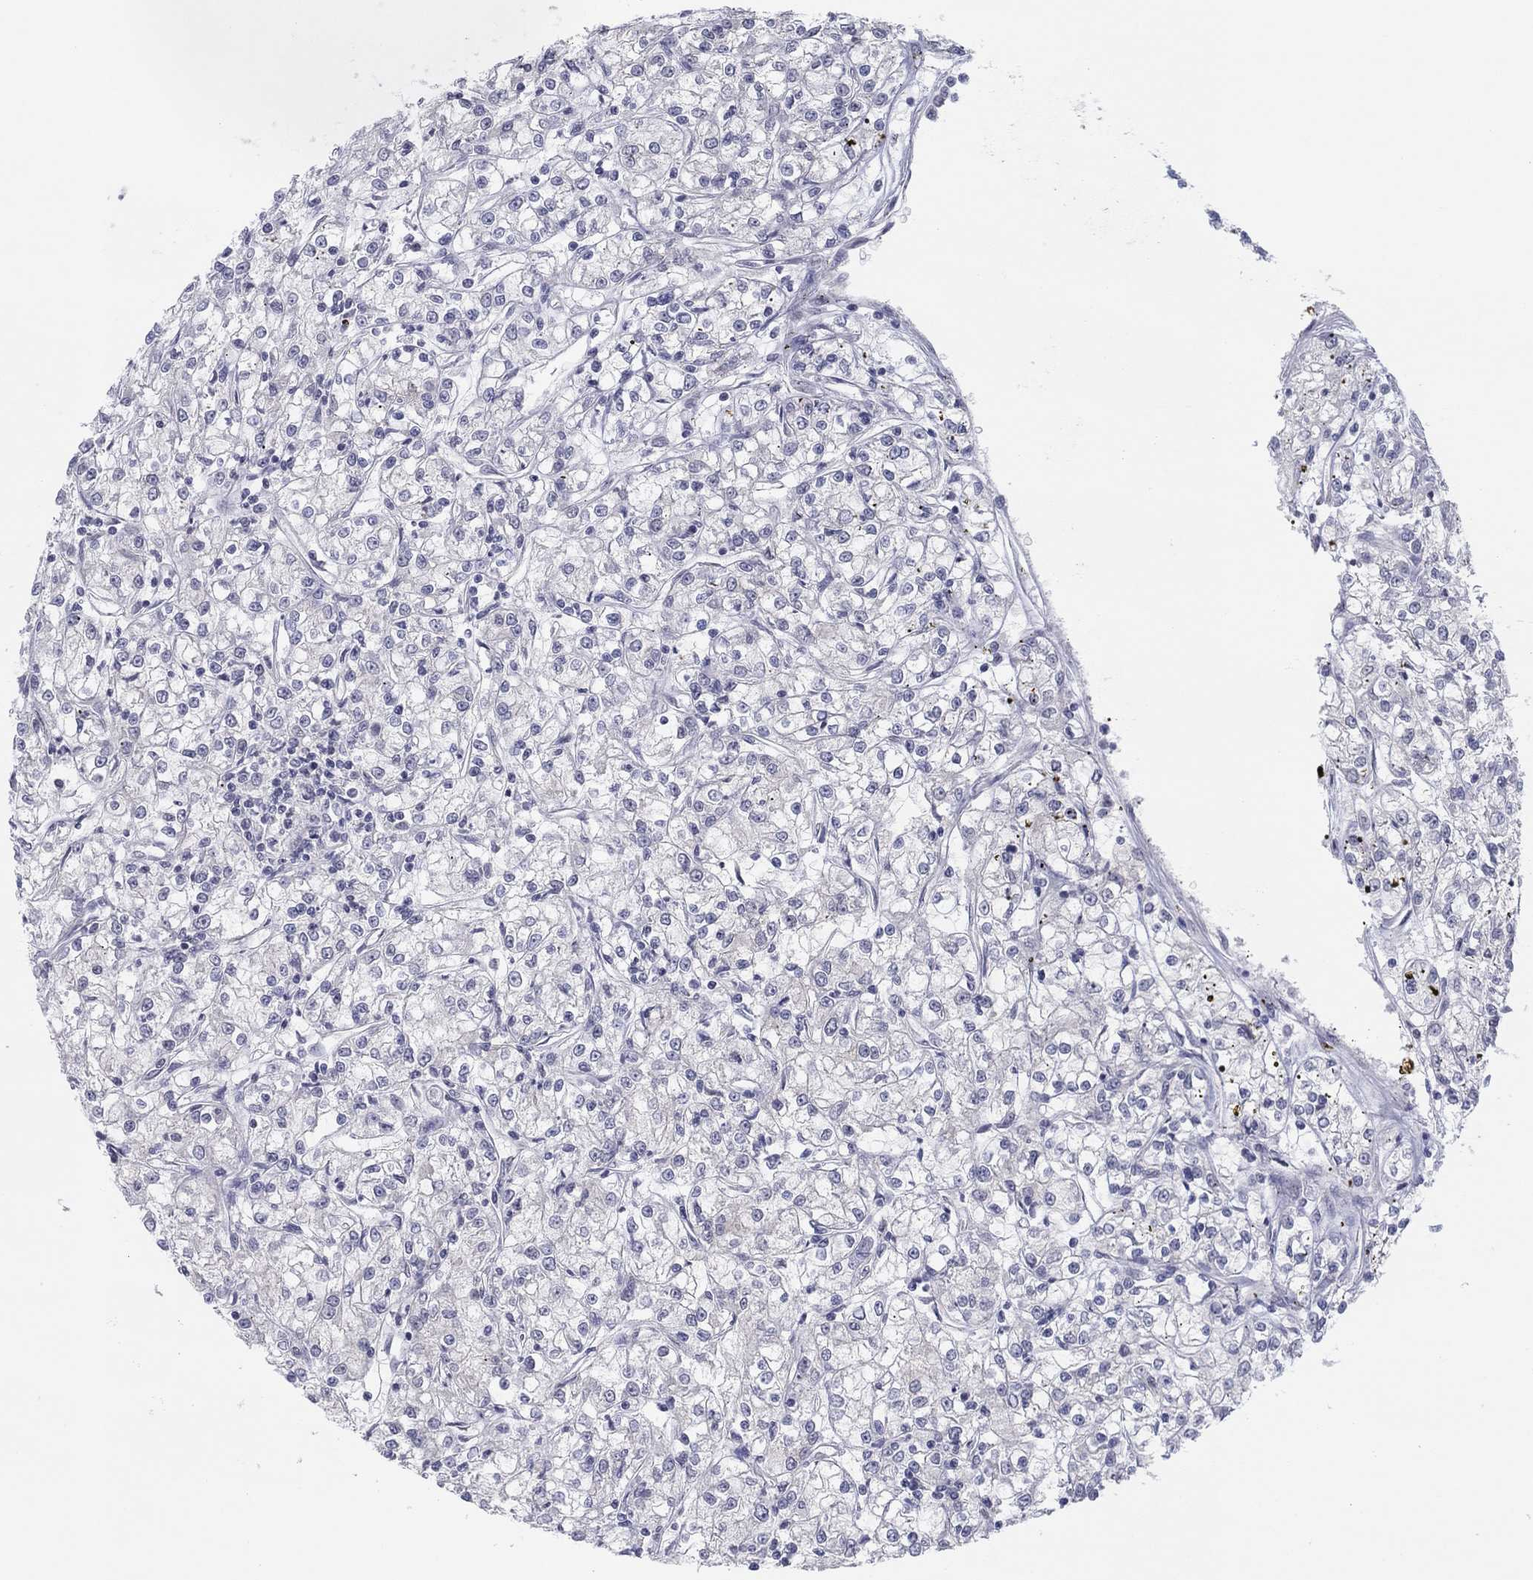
{"staining": {"intensity": "negative", "quantity": "none", "location": "none"}, "tissue": "renal cancer", "cell_type": "Tumor cells", "image_type": "cancer", "snomed": [{"axis": "morphology", "description": "Adenocarcinoma, NOS"}, {"axis": "topography", "description": "Kidney"}], "caption": "A high-resolution image shows IHC staining of renal cancer, which reveals no significant expression in tumor cells.", "gene": "SLC22A2", "patient": {"sex": "female", "age": 59}}